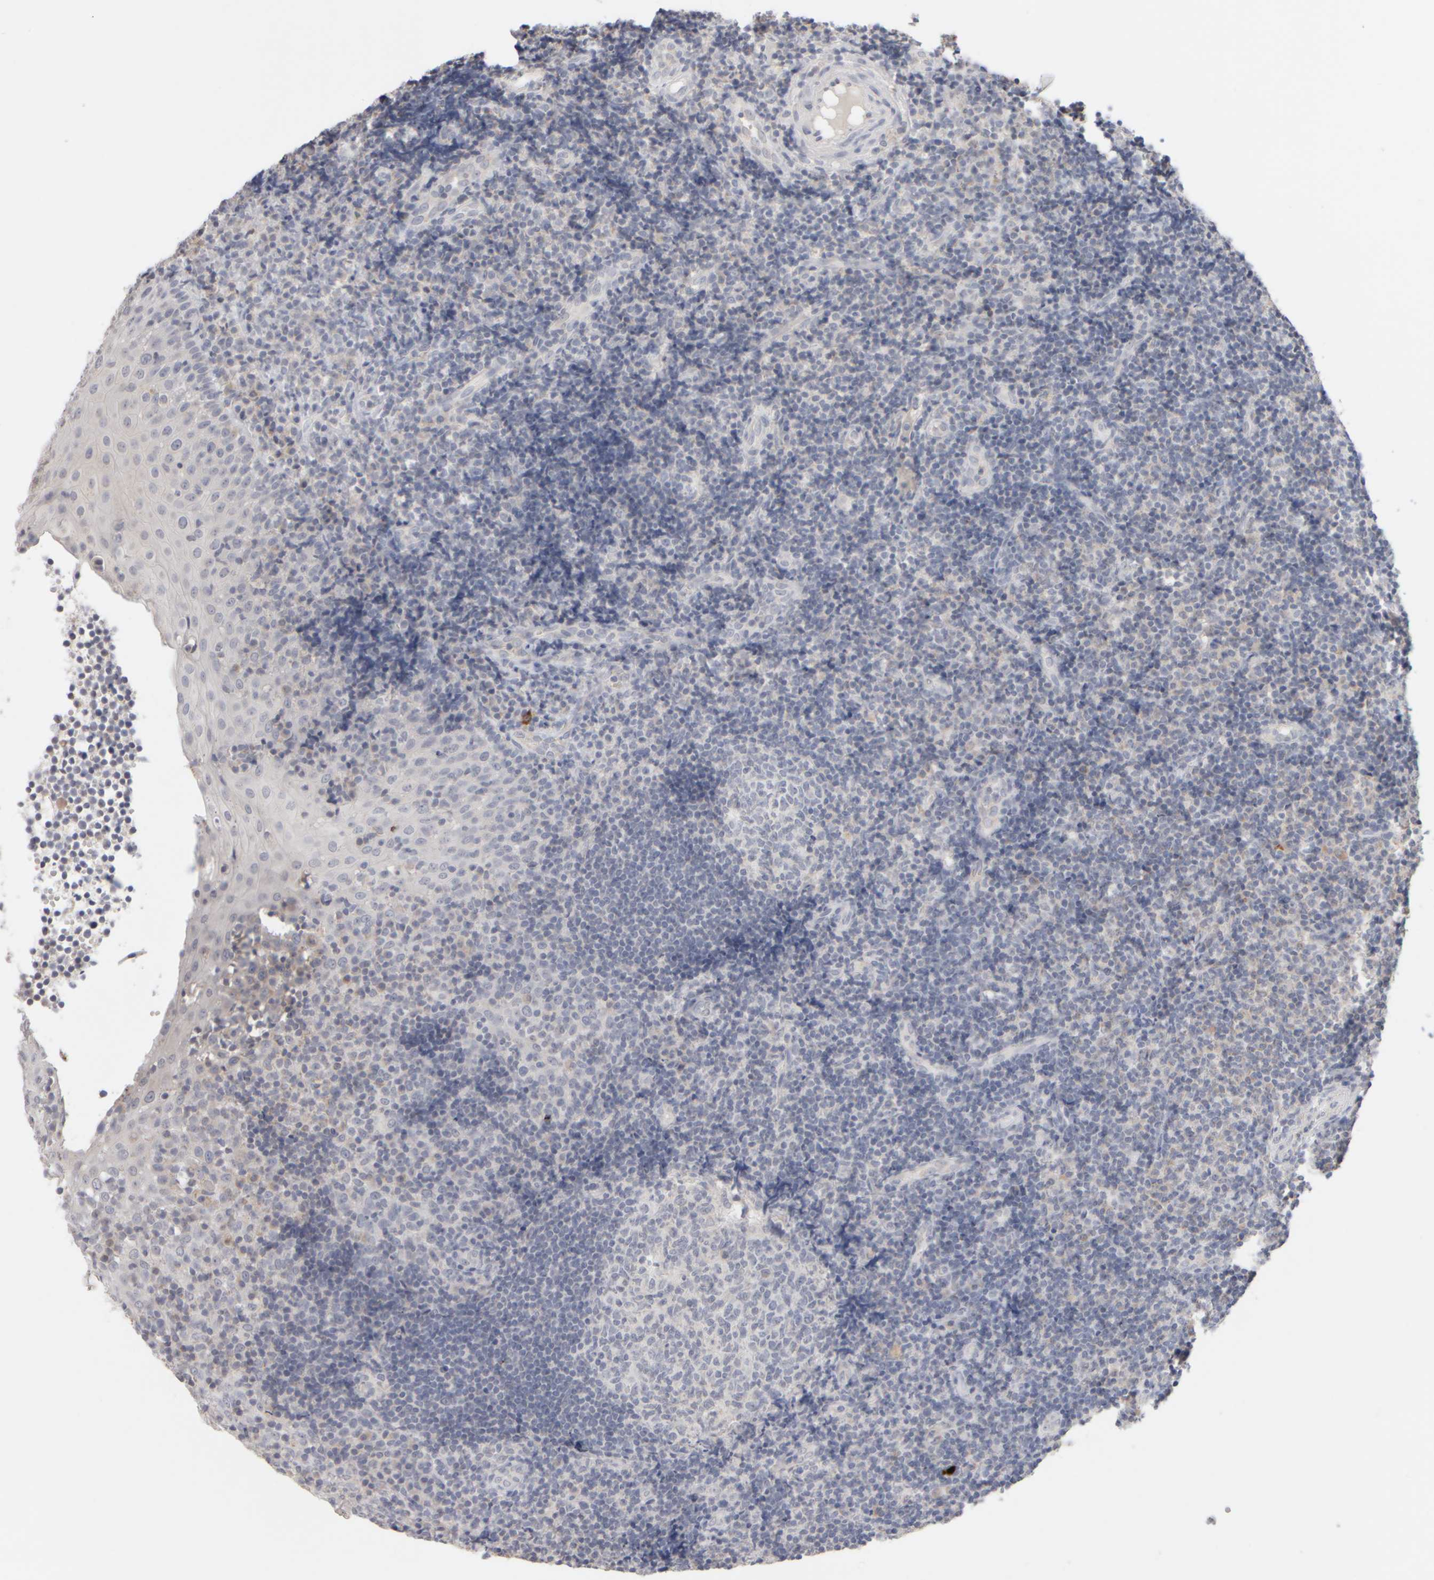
{"staining": {"intensity": "negative", "quantity": "none", "location": "none"}, "tissue": "tonsil", "cell_type": "Germinal center cells", "image_type": "normal", "snomed": [{"axis": "morphology", "description": "Normal tissue, NOS"}, {"axis": "topography", "description": "Tonsil"}], "caption": "The IHC photomicrograph has no significant expression in germinal center cells of tonsil.", "gene": "ZNF112", "patient": {"sex": "female", "age": 40}}